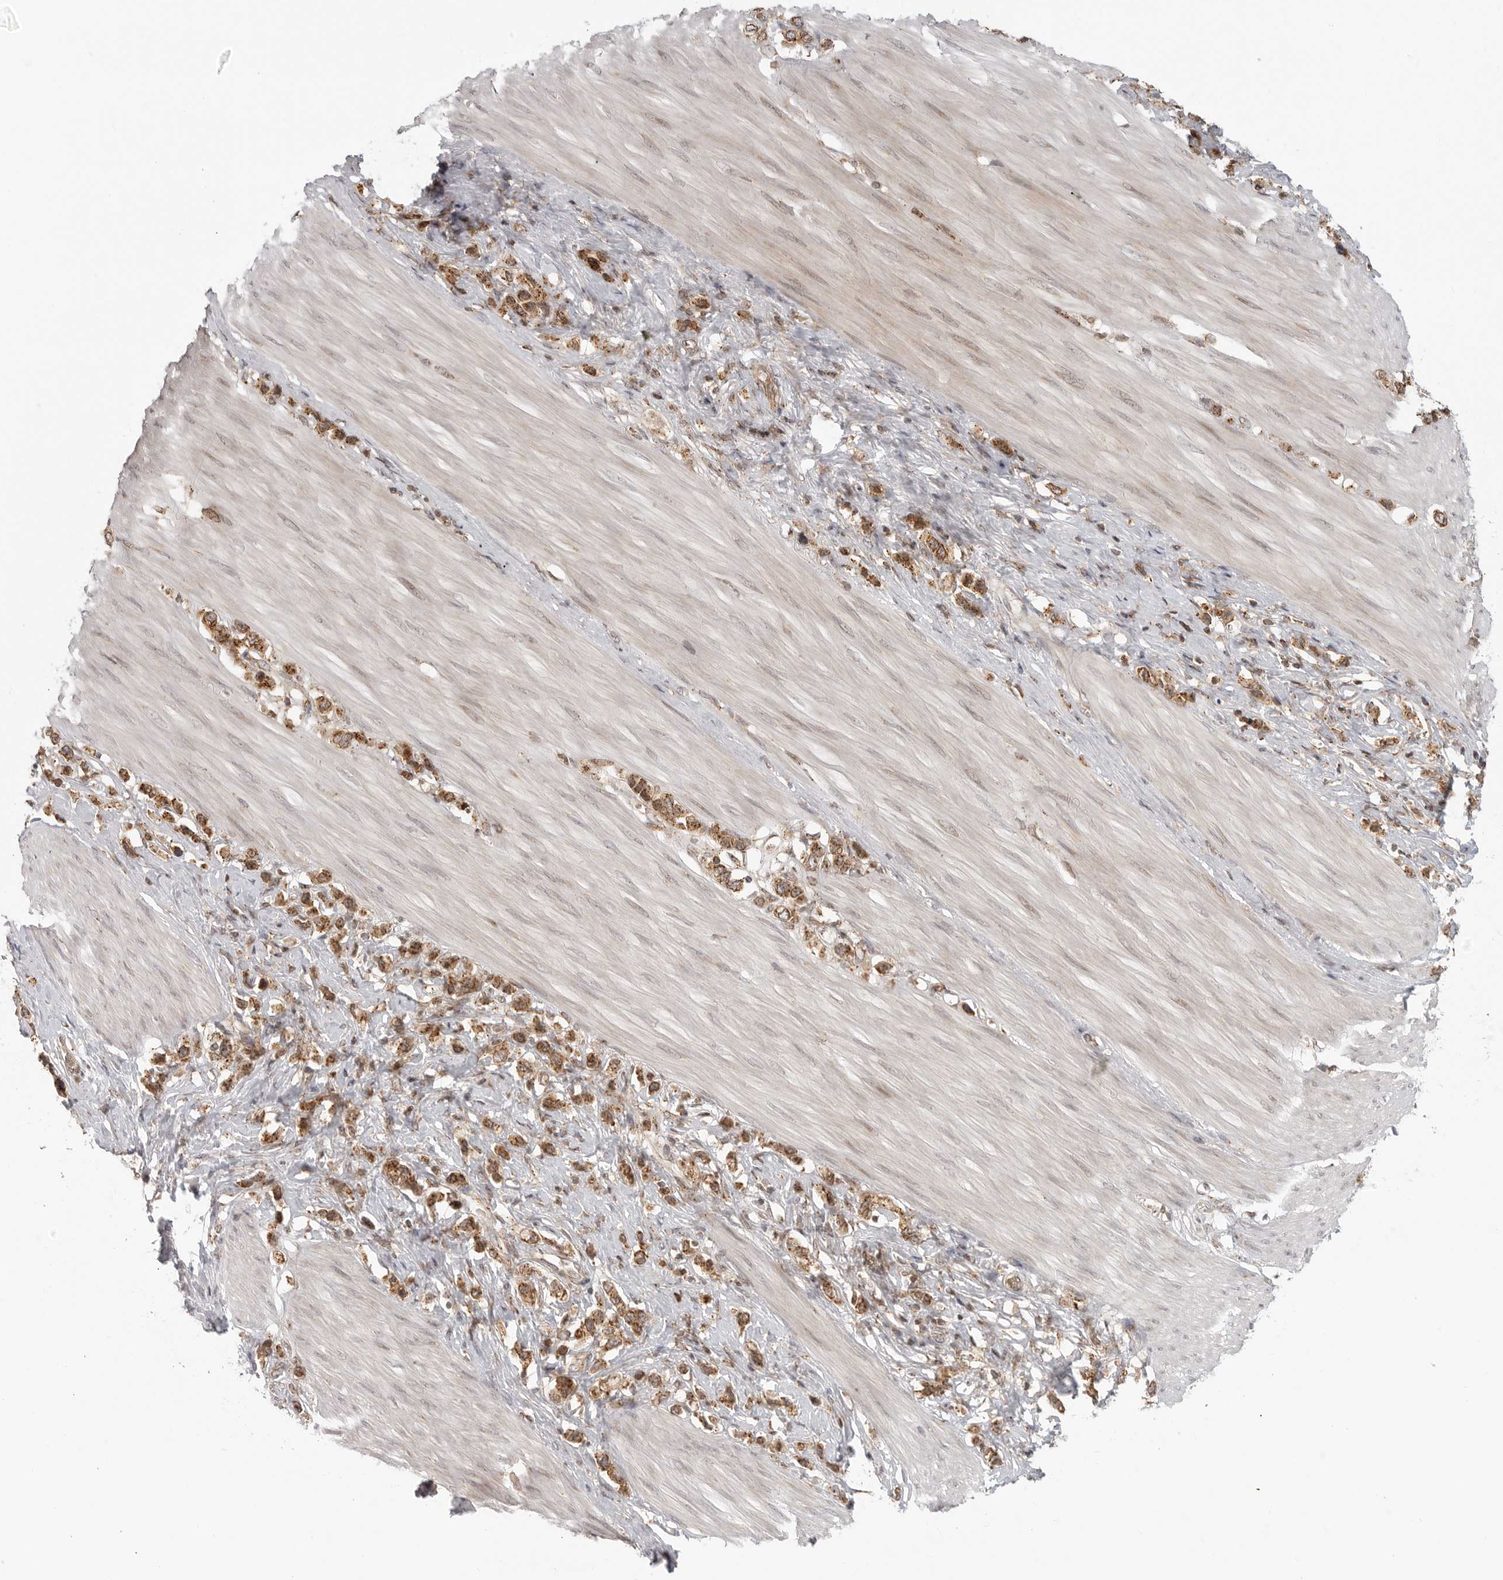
{"staining": {"intensity": "moderate", "quantity": ">75%", "location": "cytoplasmic/membranous"}, "tissue": "stomach cancer", "cell_type": "Tumor cells", "image_type": "cancer", "snomed": [{"axis": "morphology", "description": "Adenocarcinoma, NOS"}, {"axis": "topography", "description": "Stomach"}], "caption": "Stomach cancer (adenocarcinoma) stained with a brown dye exhibits moderate cytoplasmic/membranous positive positivity in about >75% of tumor cells.", "gene": "COPA", "patient": {"sex": "female", "age": 65}}